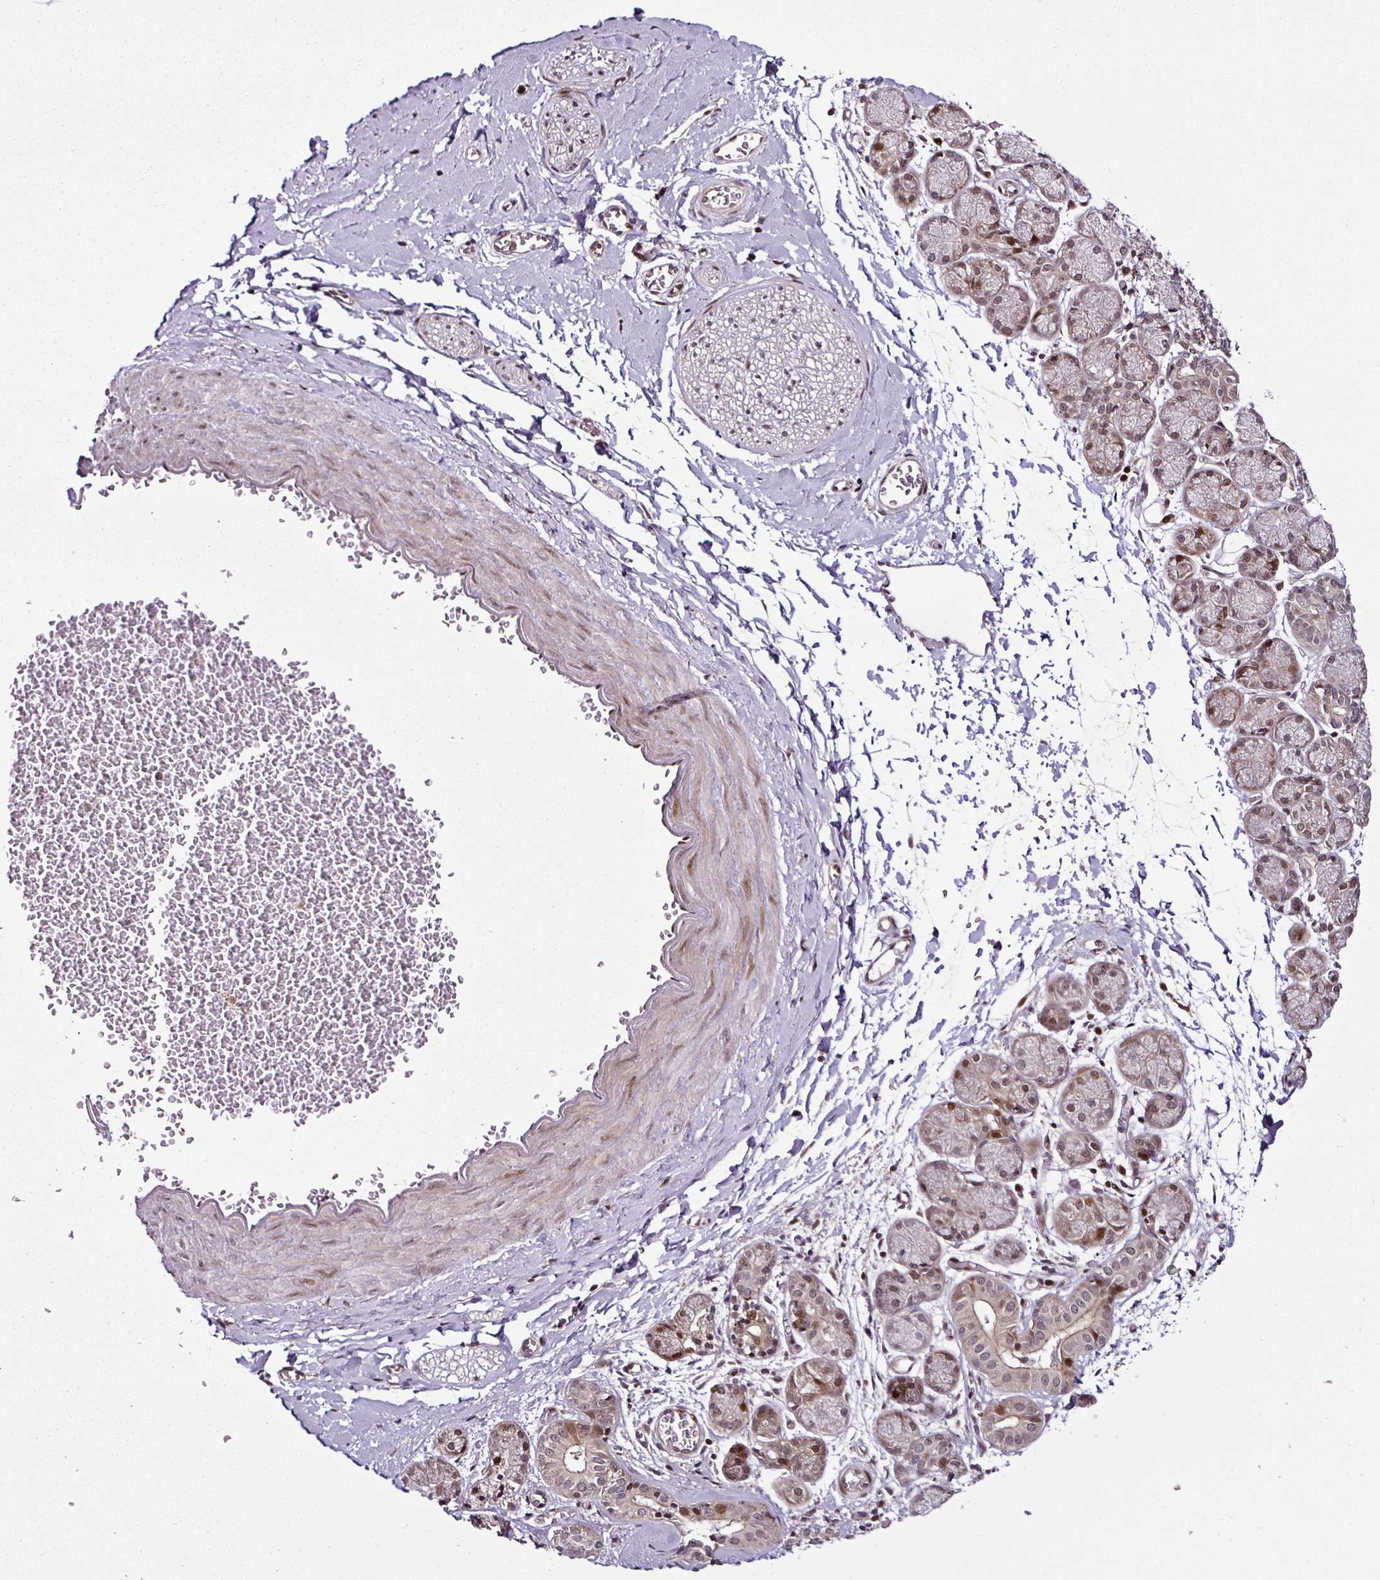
{"staining": {"intensity": "weak", "quantity": "25%-75%", "location": "nuclear"}, "tissue": "soft tissue", "cell_type": "Fibroblasts", "image_type": "normal", "snomed": [{"axis": "morphology", "description": "Normal tissue, NOS"}, {"axis": "topography", "description": "Salivary gland"}, {"axis": "topography", "description": "Peripheral nerve tissue"}], "caption": "High-power microscopy captured an IHC photomicrograph of benign soft tissue, revealing weak nuclear expression in about 25%-75% of fibroblasts. (Brightfield microscopy of DAB IHC at high magnification).", "gene": "COPRS", "patient": {"sex": "female", "age": 24}}